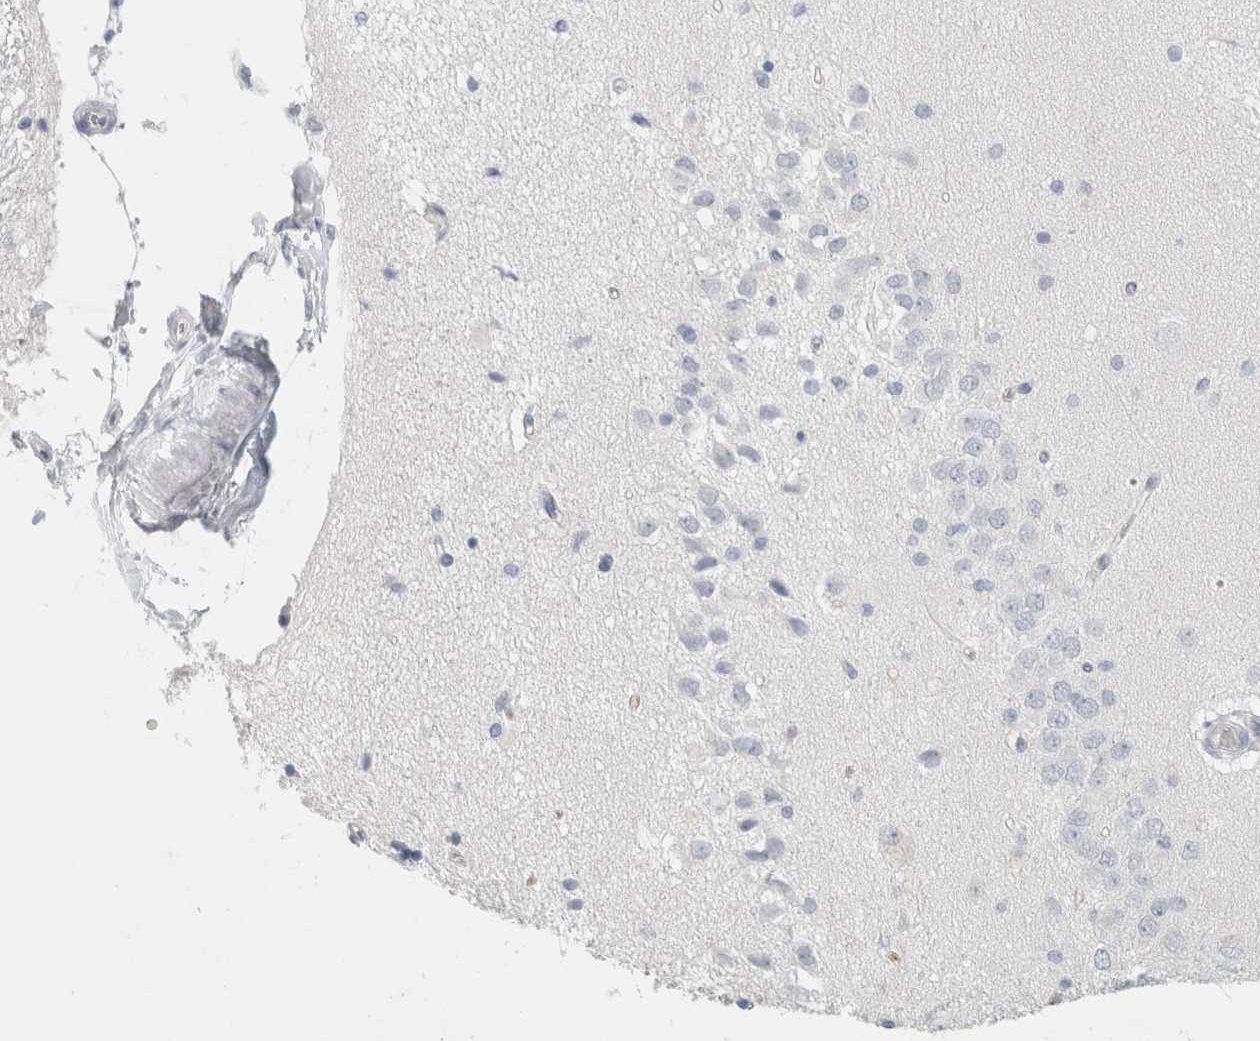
{"staining": {"intensity": "negative", "quantity": "none", "location": "none"}, "tissue": "hippocampus", "cell_type": "Glial cells", "image_type": "normal", "snomed": [{"axis": "morphology", "description": "Normal tissue, NOS"}, {"axis": "topography", "description": "Hippocampus"}], "caption": "Hippocampus was stained to show a protein in brown. There is no significant expression in glial cells. (Stains: DAB immunohistochemistry with hematoxylin counter stain, Microscopy: brightfield microscopy at high magnification).", "gene": "IL6", "patient": {"sex": "female", "age": 54}}